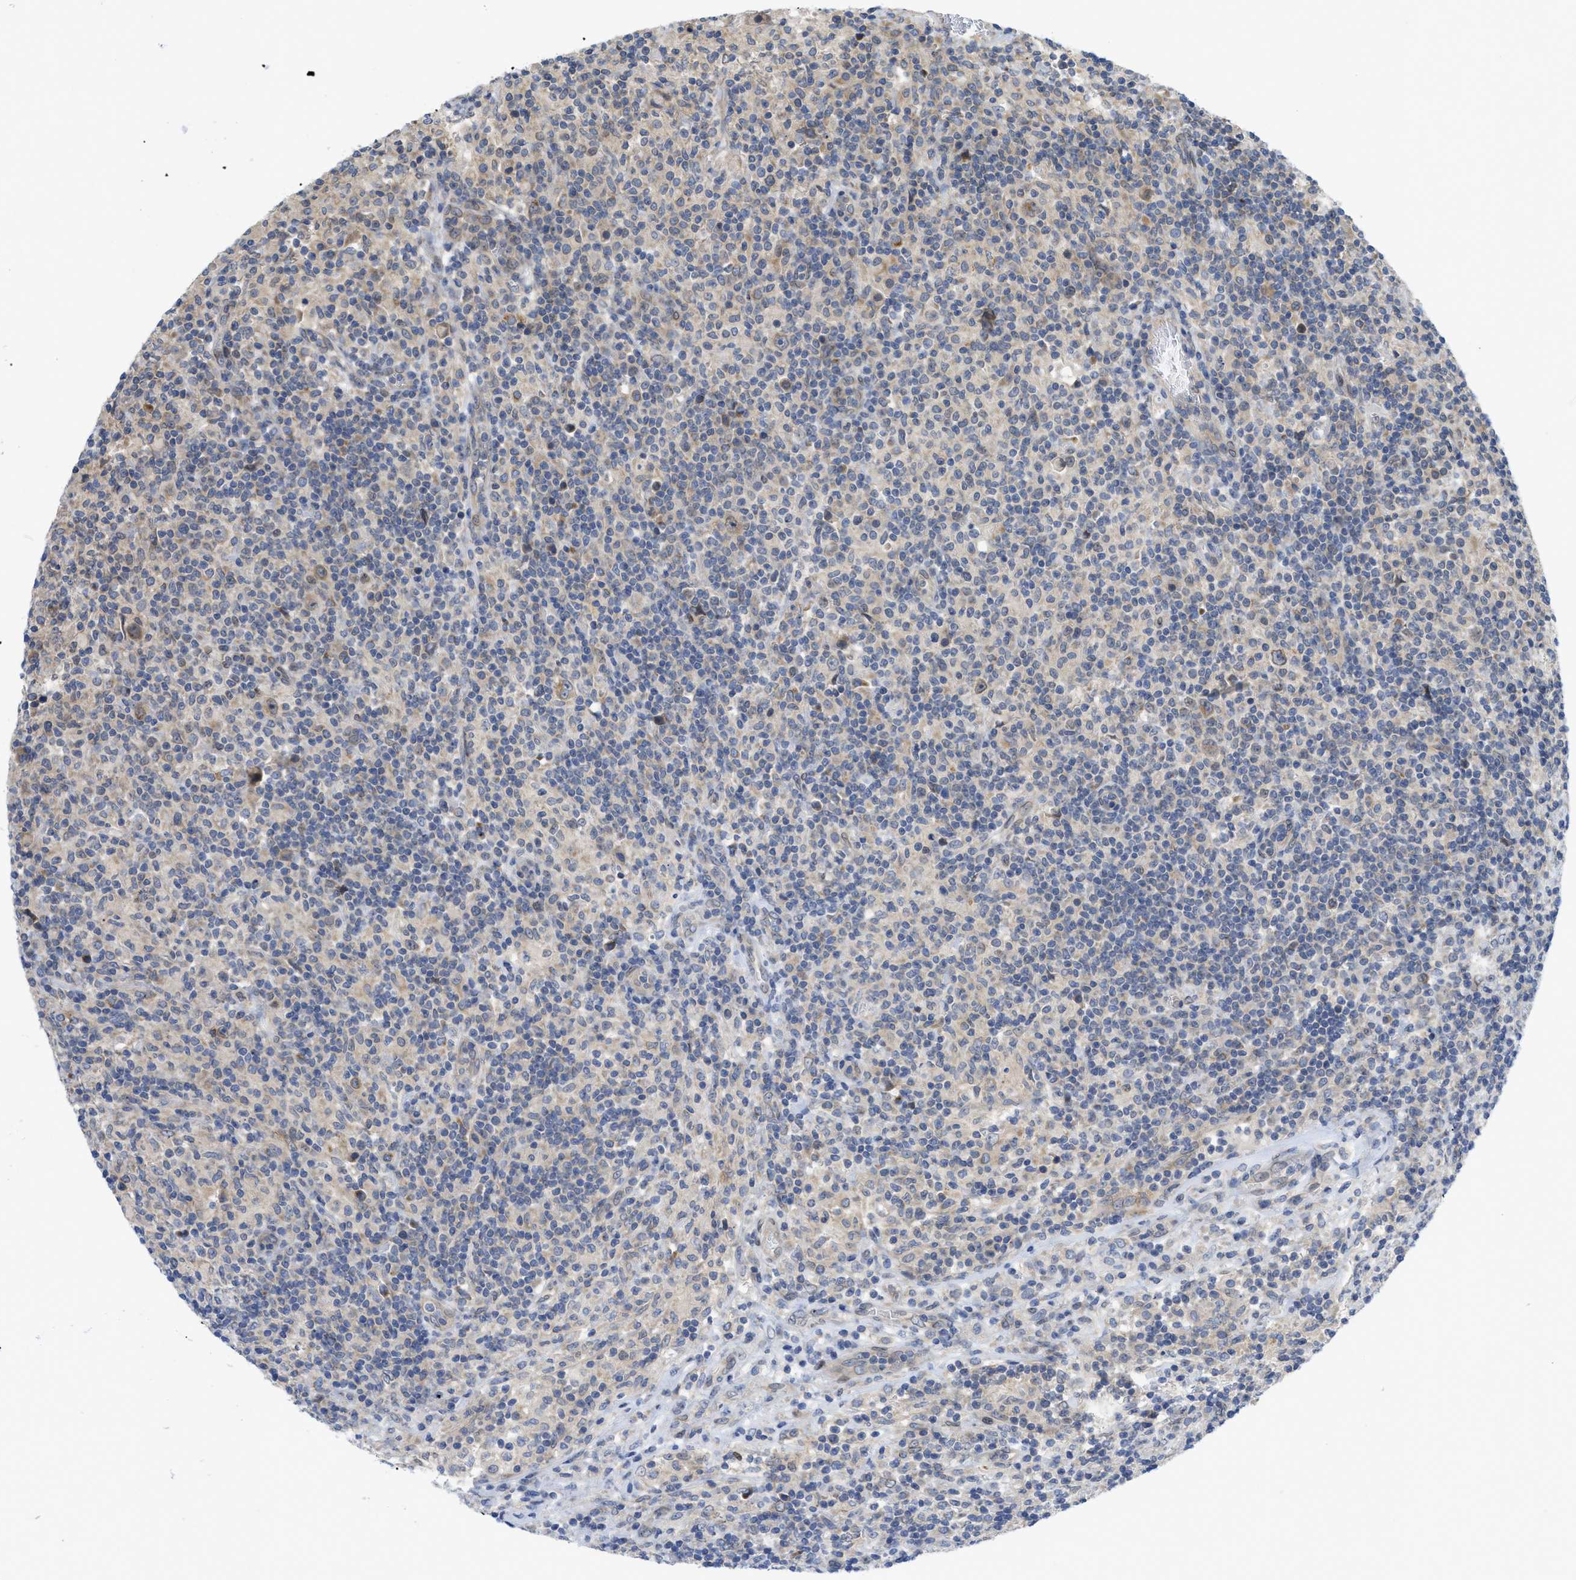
{"staining": {"intensity": "moderate", "quantity": ">75%", "location": "cytoplasmic/membranous"}, "tissue": "lymphoma", "cell_type": "Tumor cells", "image_type": "cancer", "snomed": [{"axis": "morphology", "description": "Hodgkin's disease, NOS"}, {"axis": "topography", "description": "Lymph node"}], "caption": "A brown stain shows moderate cytoplasmic/membranous expression of a protein in Hodgkin's disease tumor cells. The protein is stained brown, and the nuclei are stained in blue (DAB IHC with brightfield microscopy, high magnification).", "gene": "EIF2AK3", "patient": {"sex": "male", "age": 70}}